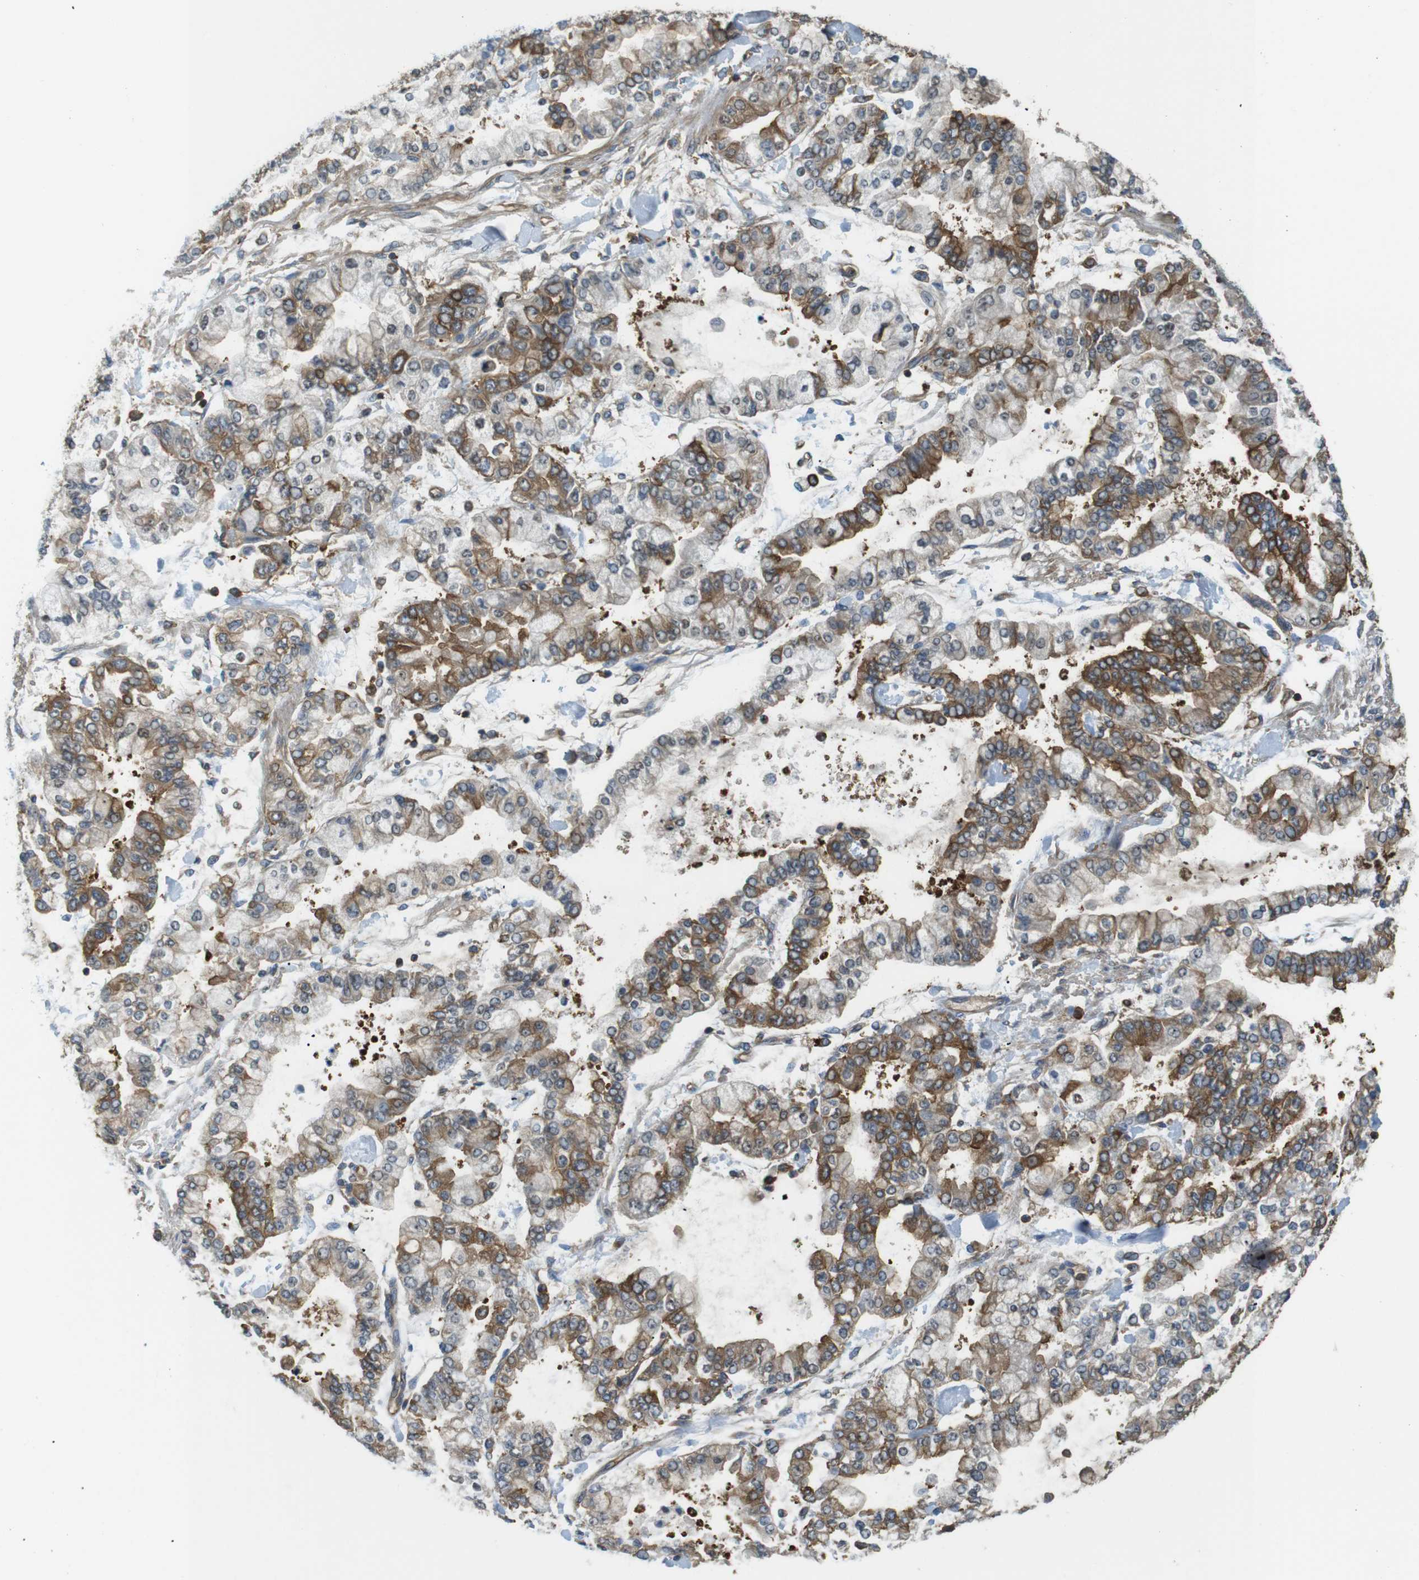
{"staining": {"intensity": "moderate", "quantity": "25%-75%", "location": "cytoplasmic/membranous"}, "tissue": "stomach cancer", "cell_type": "Tumor cells", "image_type": "cancer", "snomed": [{"axis": "morphology", "description": "Normal tissue, NOS"}, {"axis": "morphology", "description": "Adenocarcinoma, NOS"}, {"axis": "topography", "description": "Stomach, upper"}, {"axis": "topography", "description": "Stomach"}], "caption": "A photomicrograph of stomach cancer stained for a protein demonstrates moderate cytoplasmic/membranous brown staining in tumor cells.", "gene": "TSC1", "patient": {"sex": "male", "age": 76}}